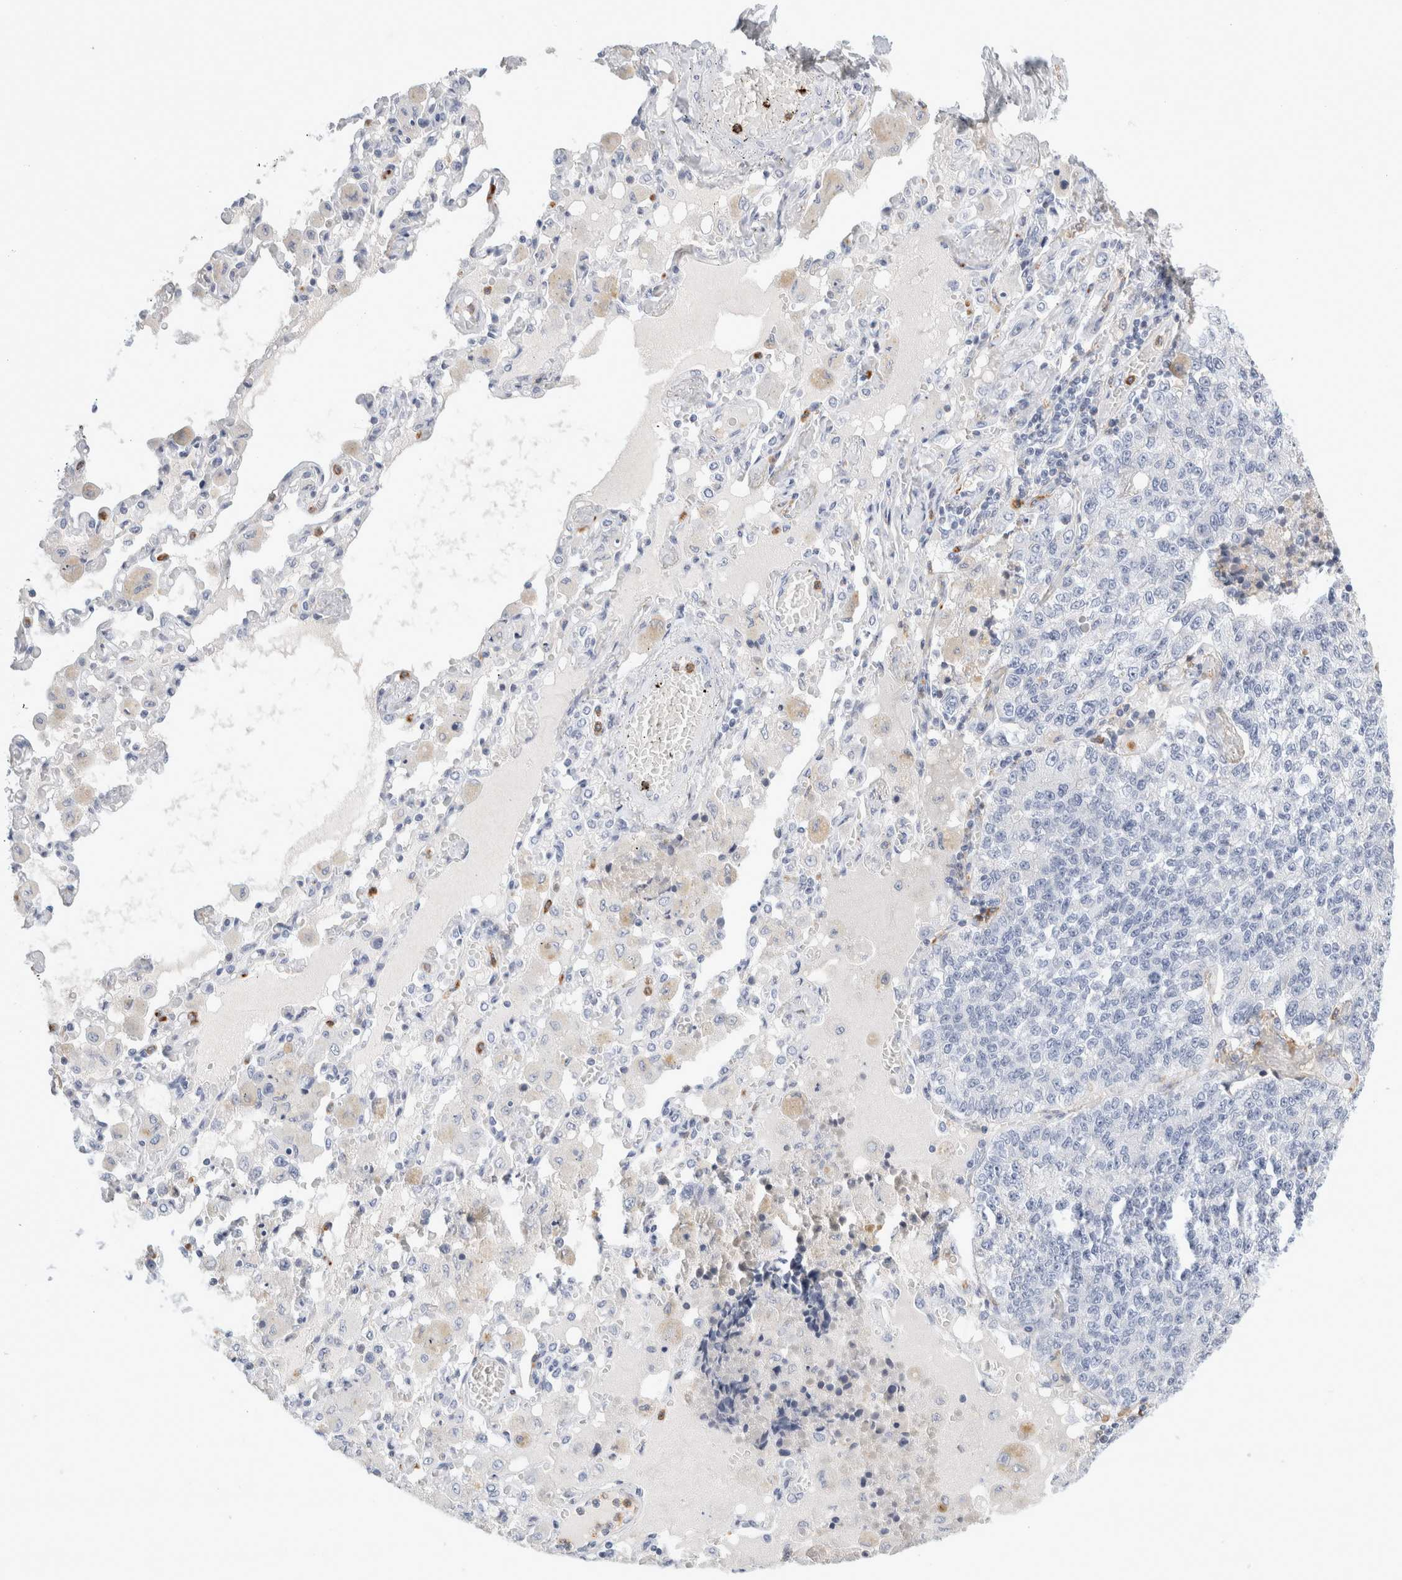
{"staining": {"intensity": "negative", "quantity": "none", "location": "none"}, "tissue": "lung cancer", "cell_type": "Tumor cells", "image_type": "cancer", "snomed": [{"axis": "morphology", "description": "Adenocarcinoma, NOS"}, {"axis": "topography", "description": "Lung"}], "caption": "IHC histopathology image of neoplastic tissue: lung adenocarcinoma stained with DAB (3,3'-diaminobenzidine) shows no significant protein expression in tumor cells. (Brightfield microscopy of DAB immunohistochemistry (IHC) at high magnification).", "gene": "FGL2", "patient": {"sex": "male", "age": 49}}